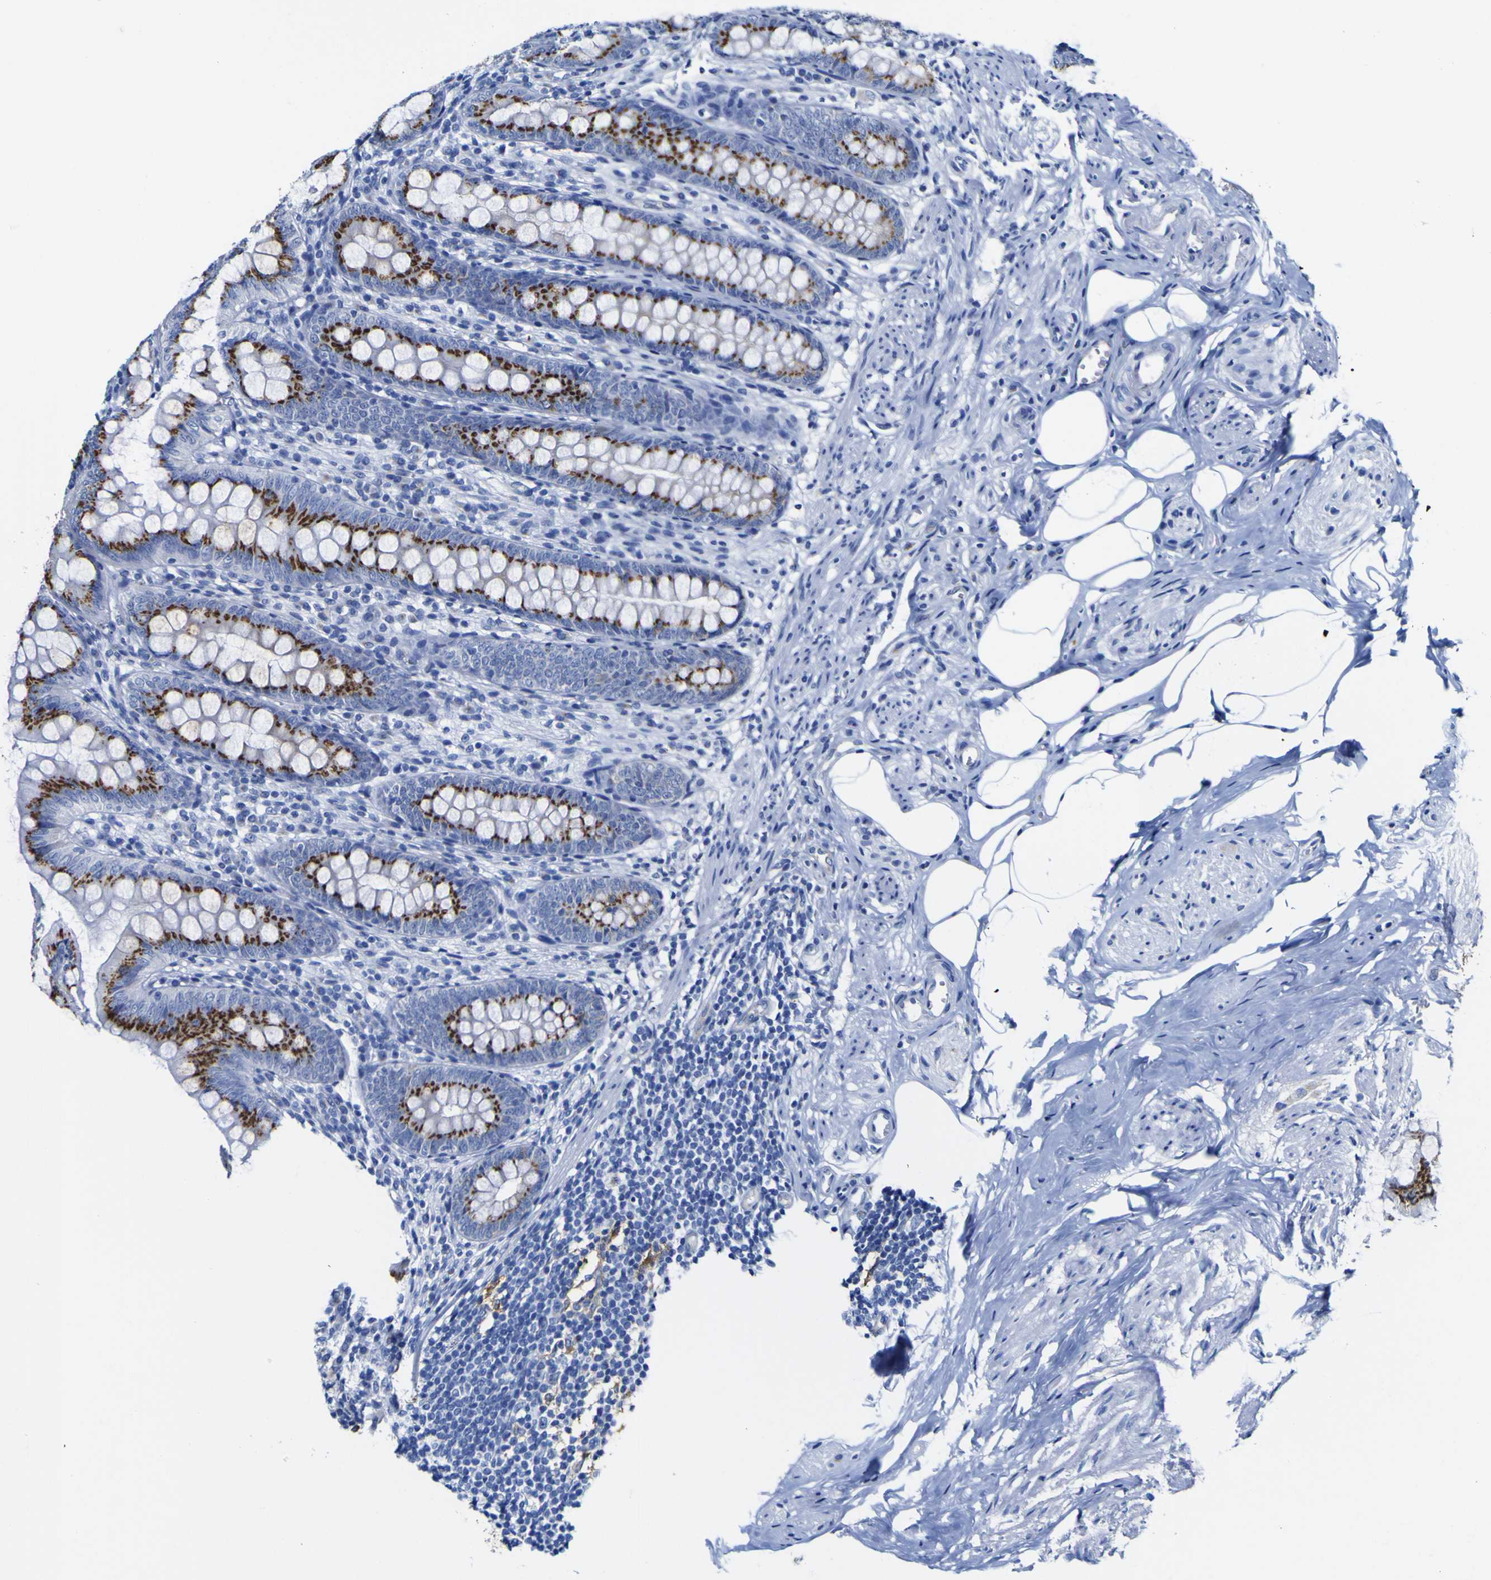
{"staining": {"intensity": "strong", "quantity": ">75%", "location": "cytoplasmic/membranous"}, "tissue": "appendix", "cell_type": "Glandular cells", "image_type": "normal", "snomed": [{"axis": "morphology", "description": "Normal tissue, NOS"}, {"axis": "topography", "description": "Appendix"}], "caption": "IHC of normal appendix demonstrates high levels of strong cytoplasmic/membranous staining in approximately >75% of glandular cells. (brown staining indicates protein expression, while blue staining denotes nuclei).", "gene": "GOLM1", "patient": {"sex": "female", "age": 77}}